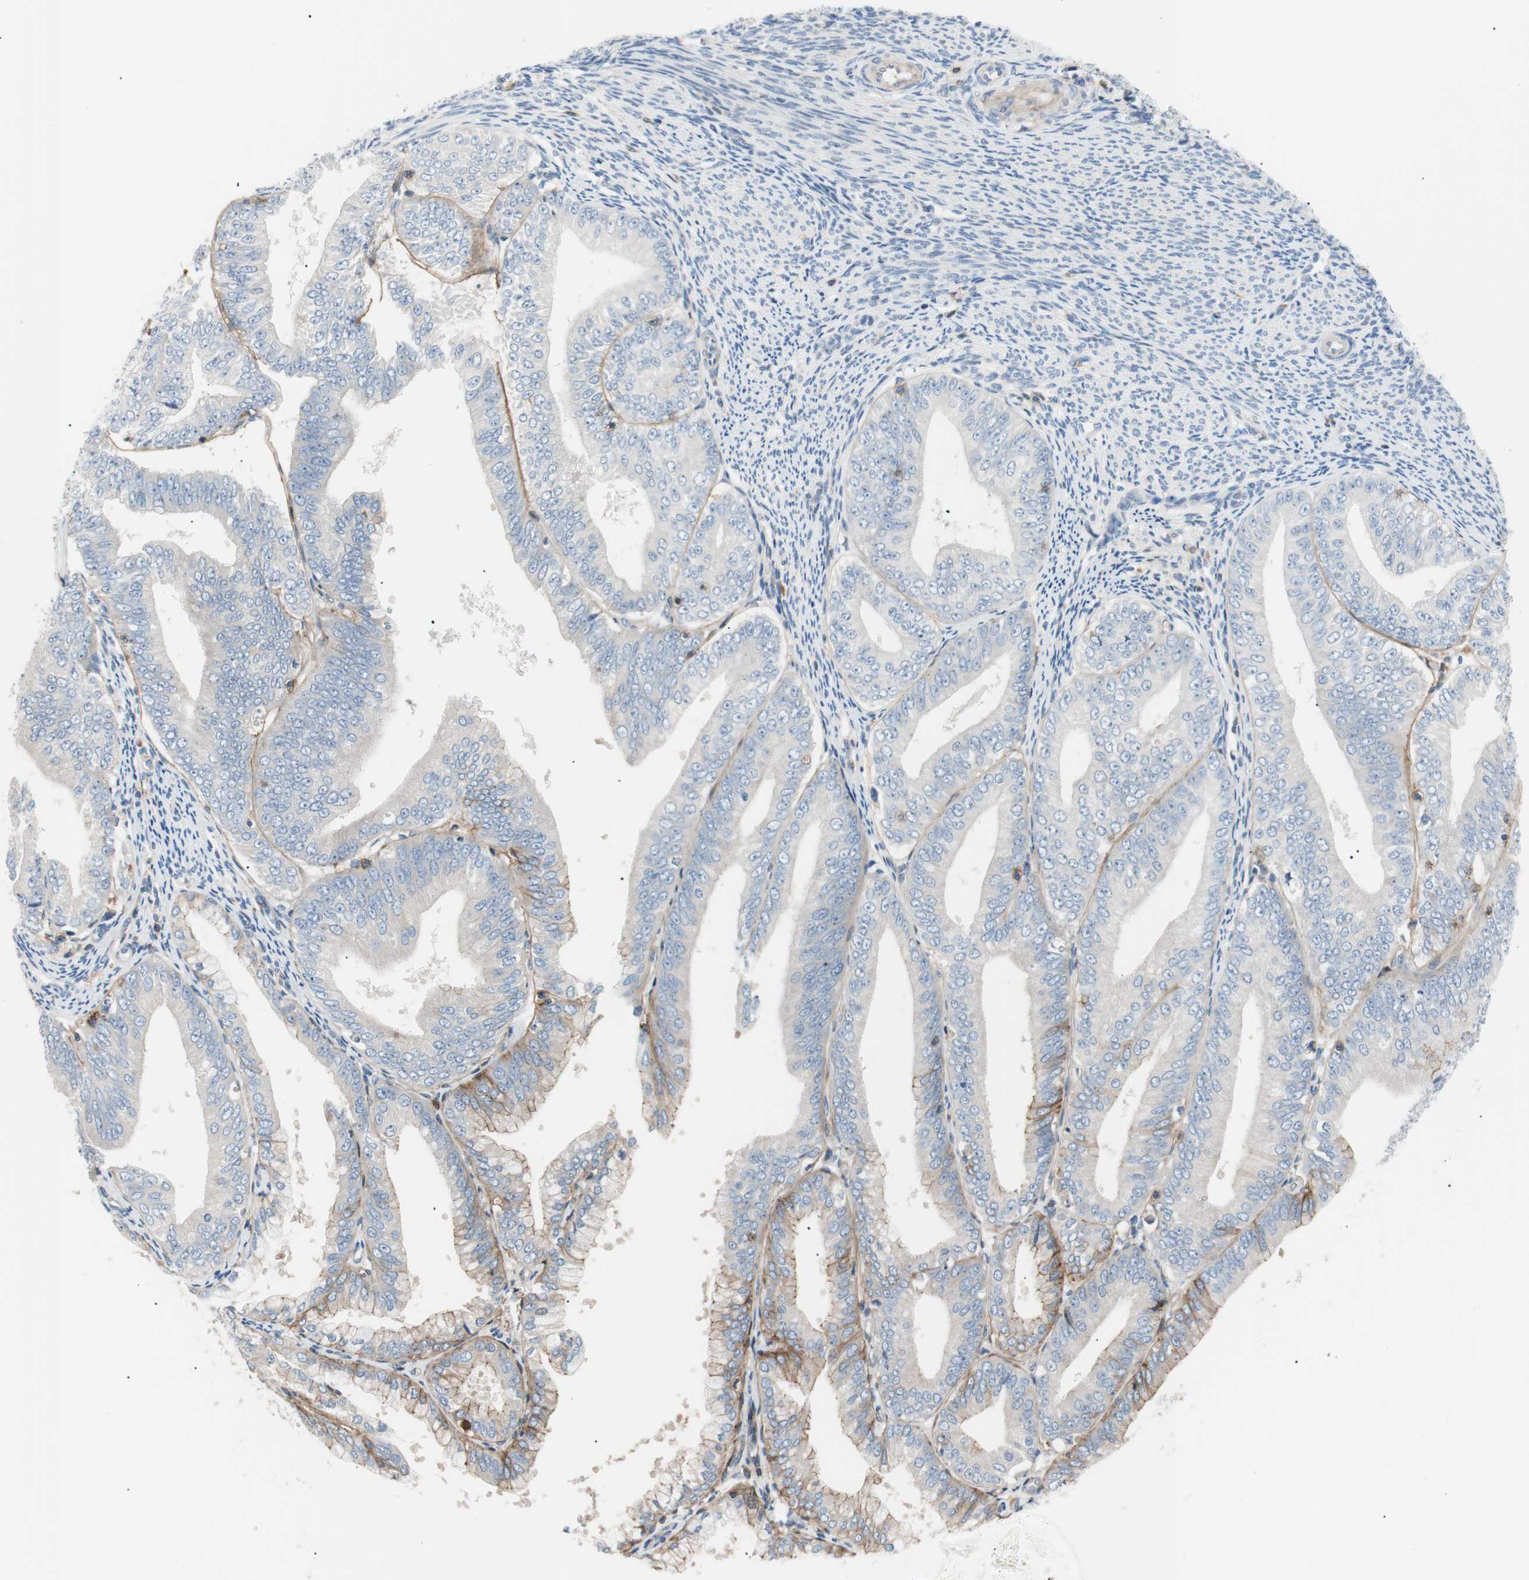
{"staining": {"intensity": "negative", "quantity": "none", "location": "none"}, "tissue": "endometrial cancer", "cell_type": "Tumor cells", "image_type": "cancer", "snomed": [{"axis": "morphology", "description": "Adenocarcinoma, NOS"}, {"axis": "topography", "description": "Endometrium"}], "caption": "Image shows no protein positivity in tumor cells of adenocarcinoma (endometrial) tissue.", "gene": "TNFRSF18", "patient": {"sex": "female", "age": 63}}